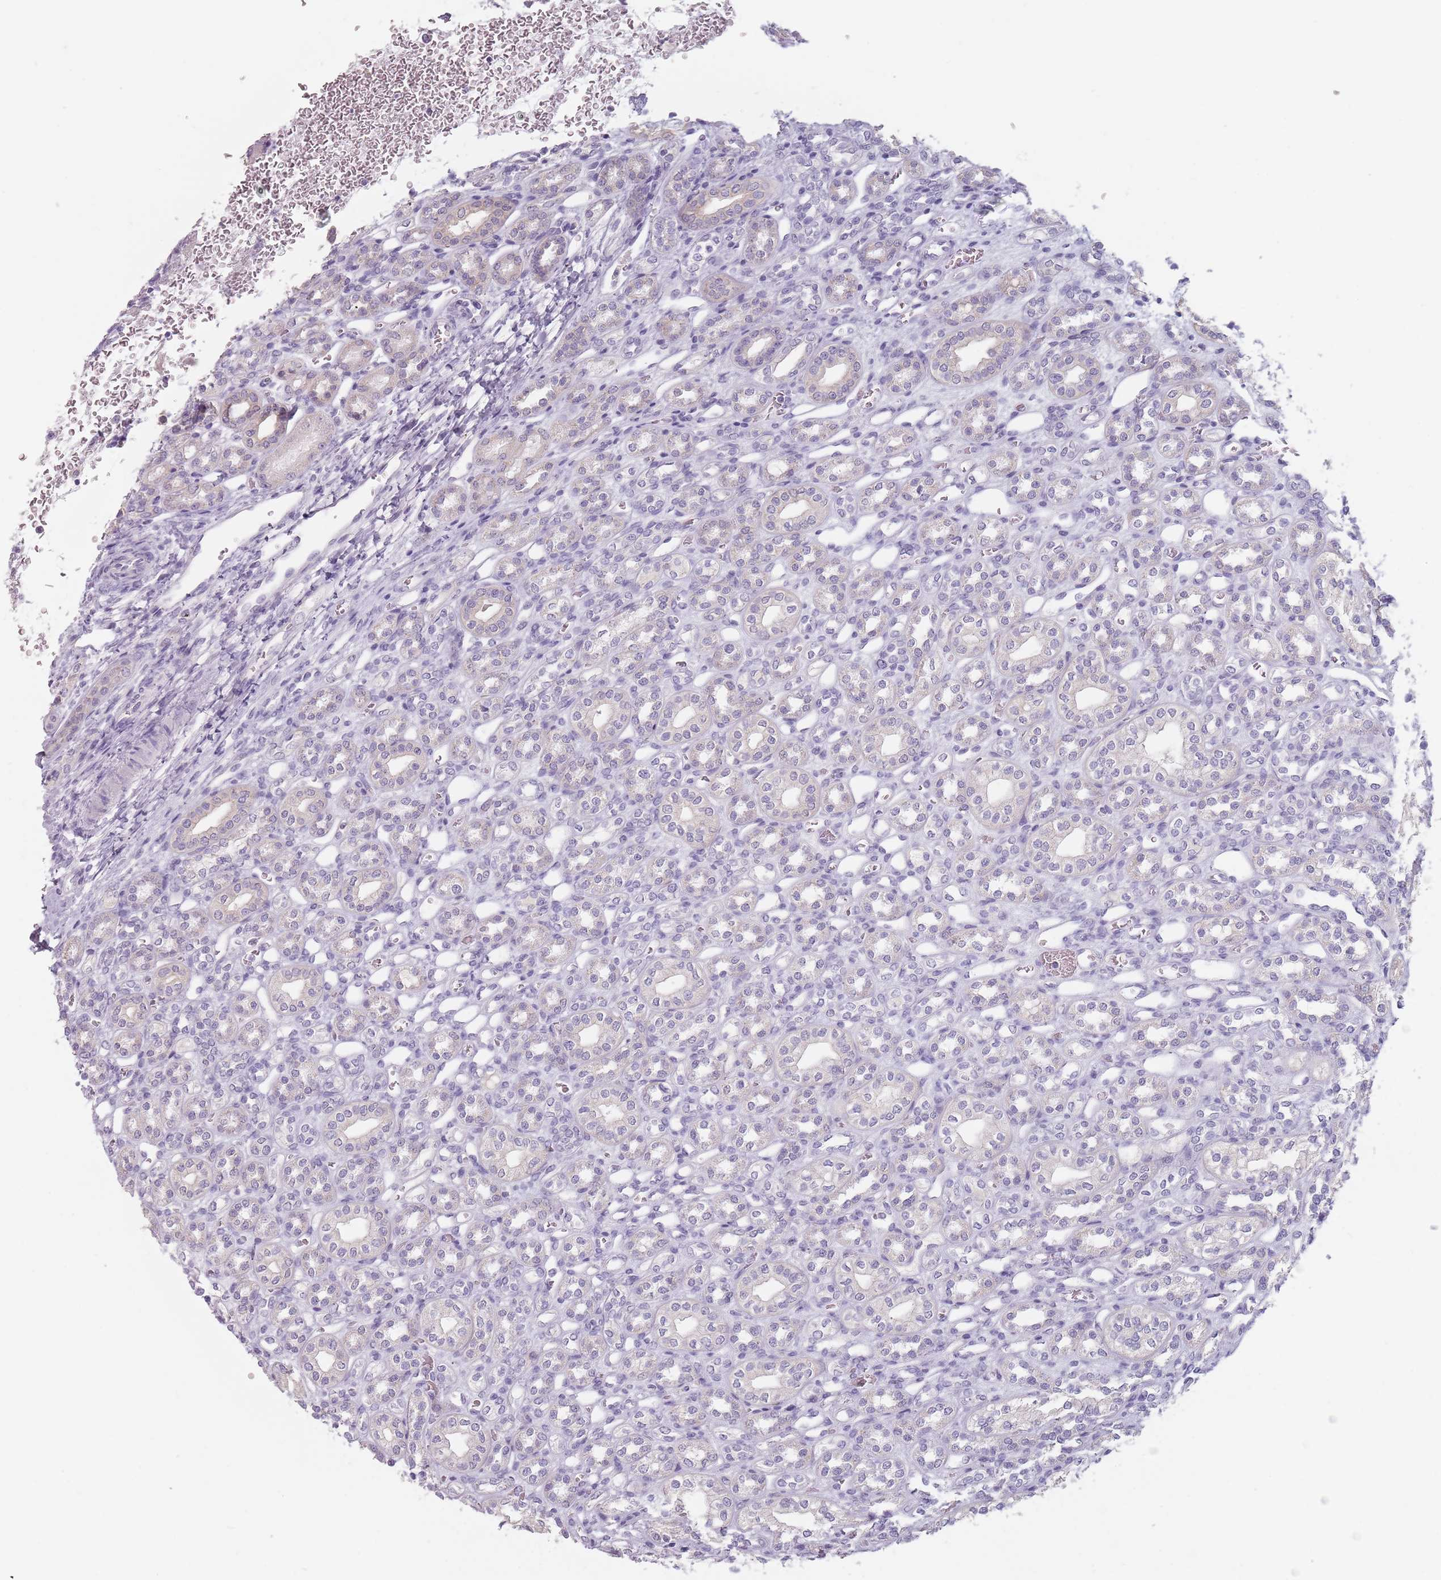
{"staining": {"intensity": "negative", "quantity": "none", "location": "none"}, "tissue": "kidney", "cell_type": "Cells in glomeruli", "image_type": "normal", "snomed": [{"axis": "morphology", "description": "Normal tissue, NOS"}, {"axis": "morphology", "description": "Neoplasm, malignant, NOS"}, {"axis": "topography", "description": "Kidney"}], "caption": "Human kidney stained for a protein using immunohistochemistry (IHC) exhibits no expression in cells in glomeruli.", "gene": "CEP19", "patient": {"sex": "female", "age": 1}}